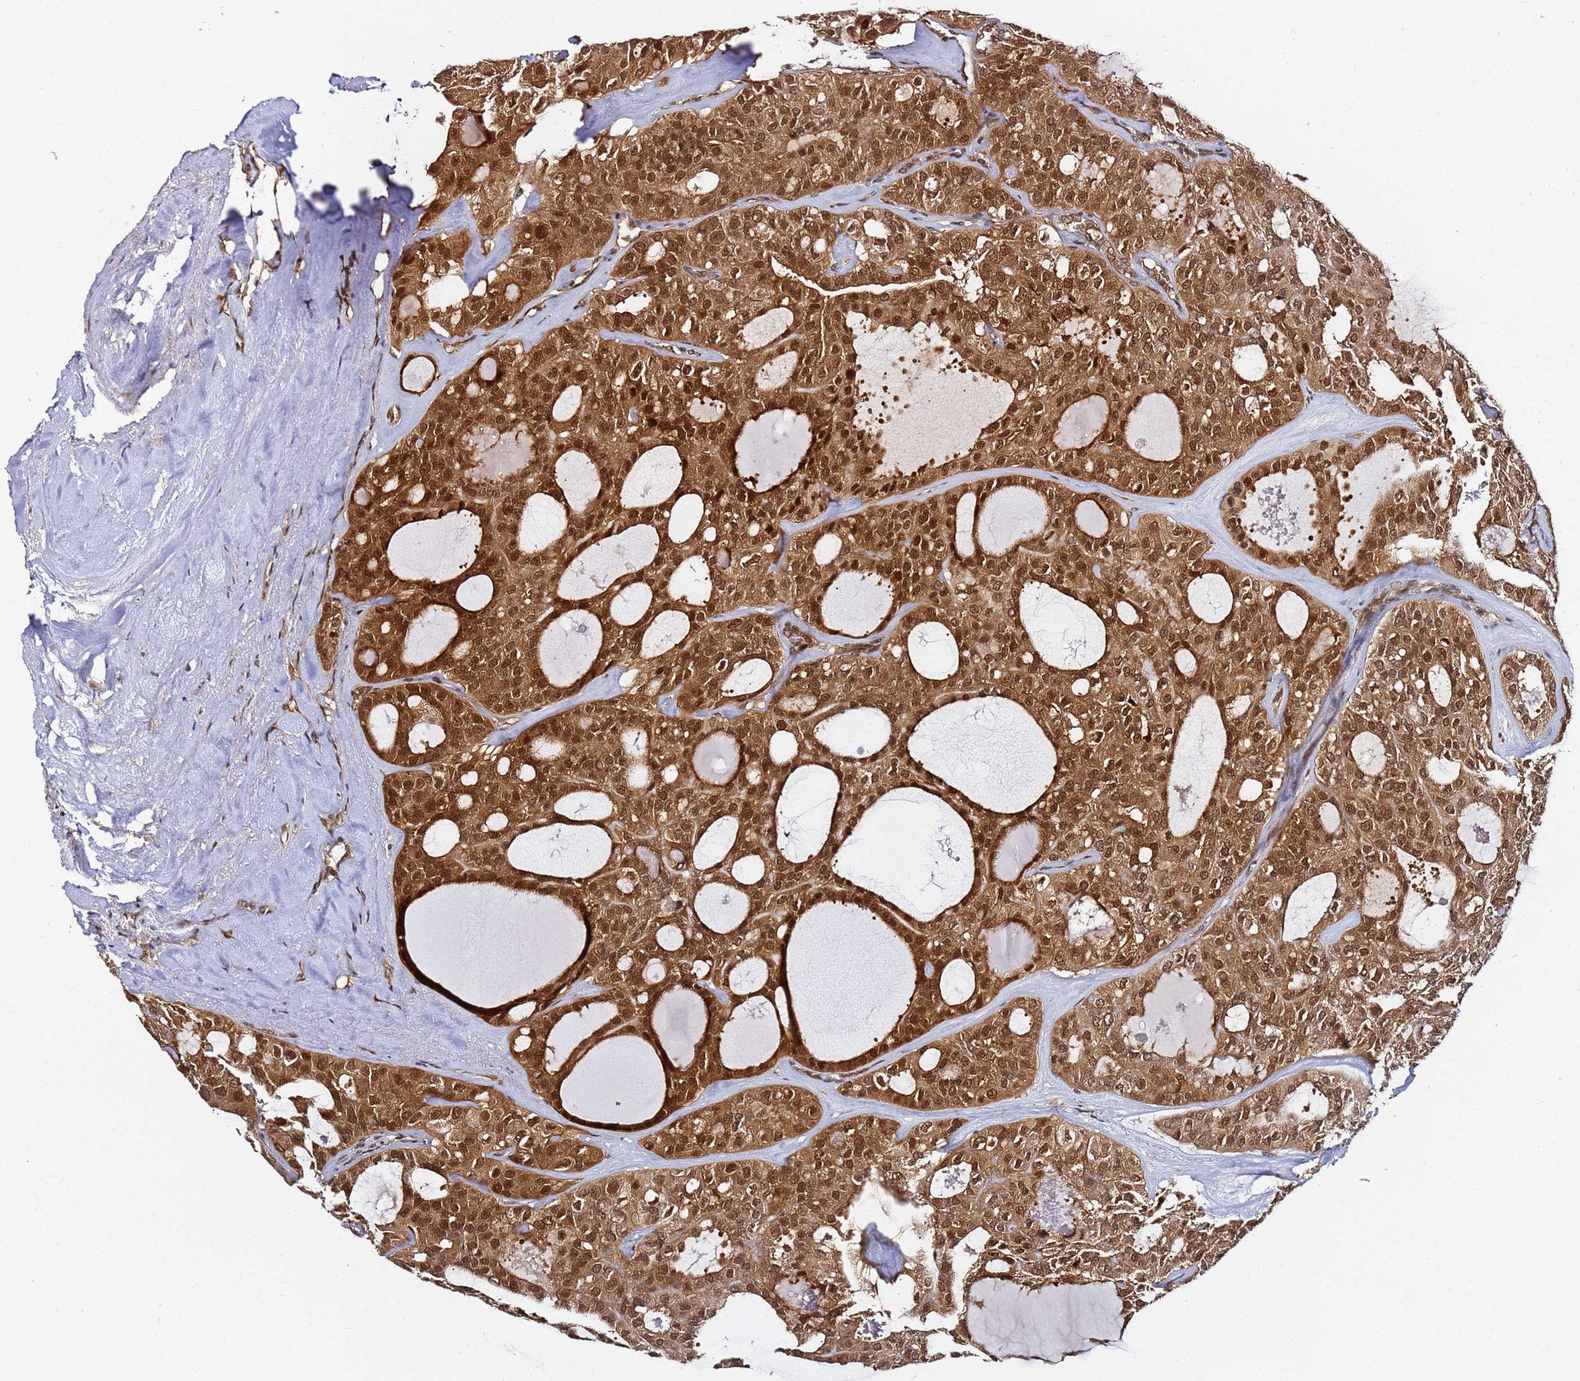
{"staining": {"intensity": "strong", "quantity": ">75%", "location": "cytoplasmic/membranous,nuclear"}, "tissue": "thyroid cancer", "cell_type": "Tumor cells", "image_type": "cancer", "snomed": [{"axis": "morphology", "description": "Follicular adenoma carcinoma, NOS"}, {"axis": "topography", "description": "Thyroid gland"}], "caption": "High-power microscopy captured an immunohistochemistry histopathology image of thyroid follicular adenoma carcinoma, revealing strong cytoplasmic/membranous and nuclear positivity in about >75% of tumor cells.", "gene": "RGS18", "patient": {"sex": "male", "age": 75}}